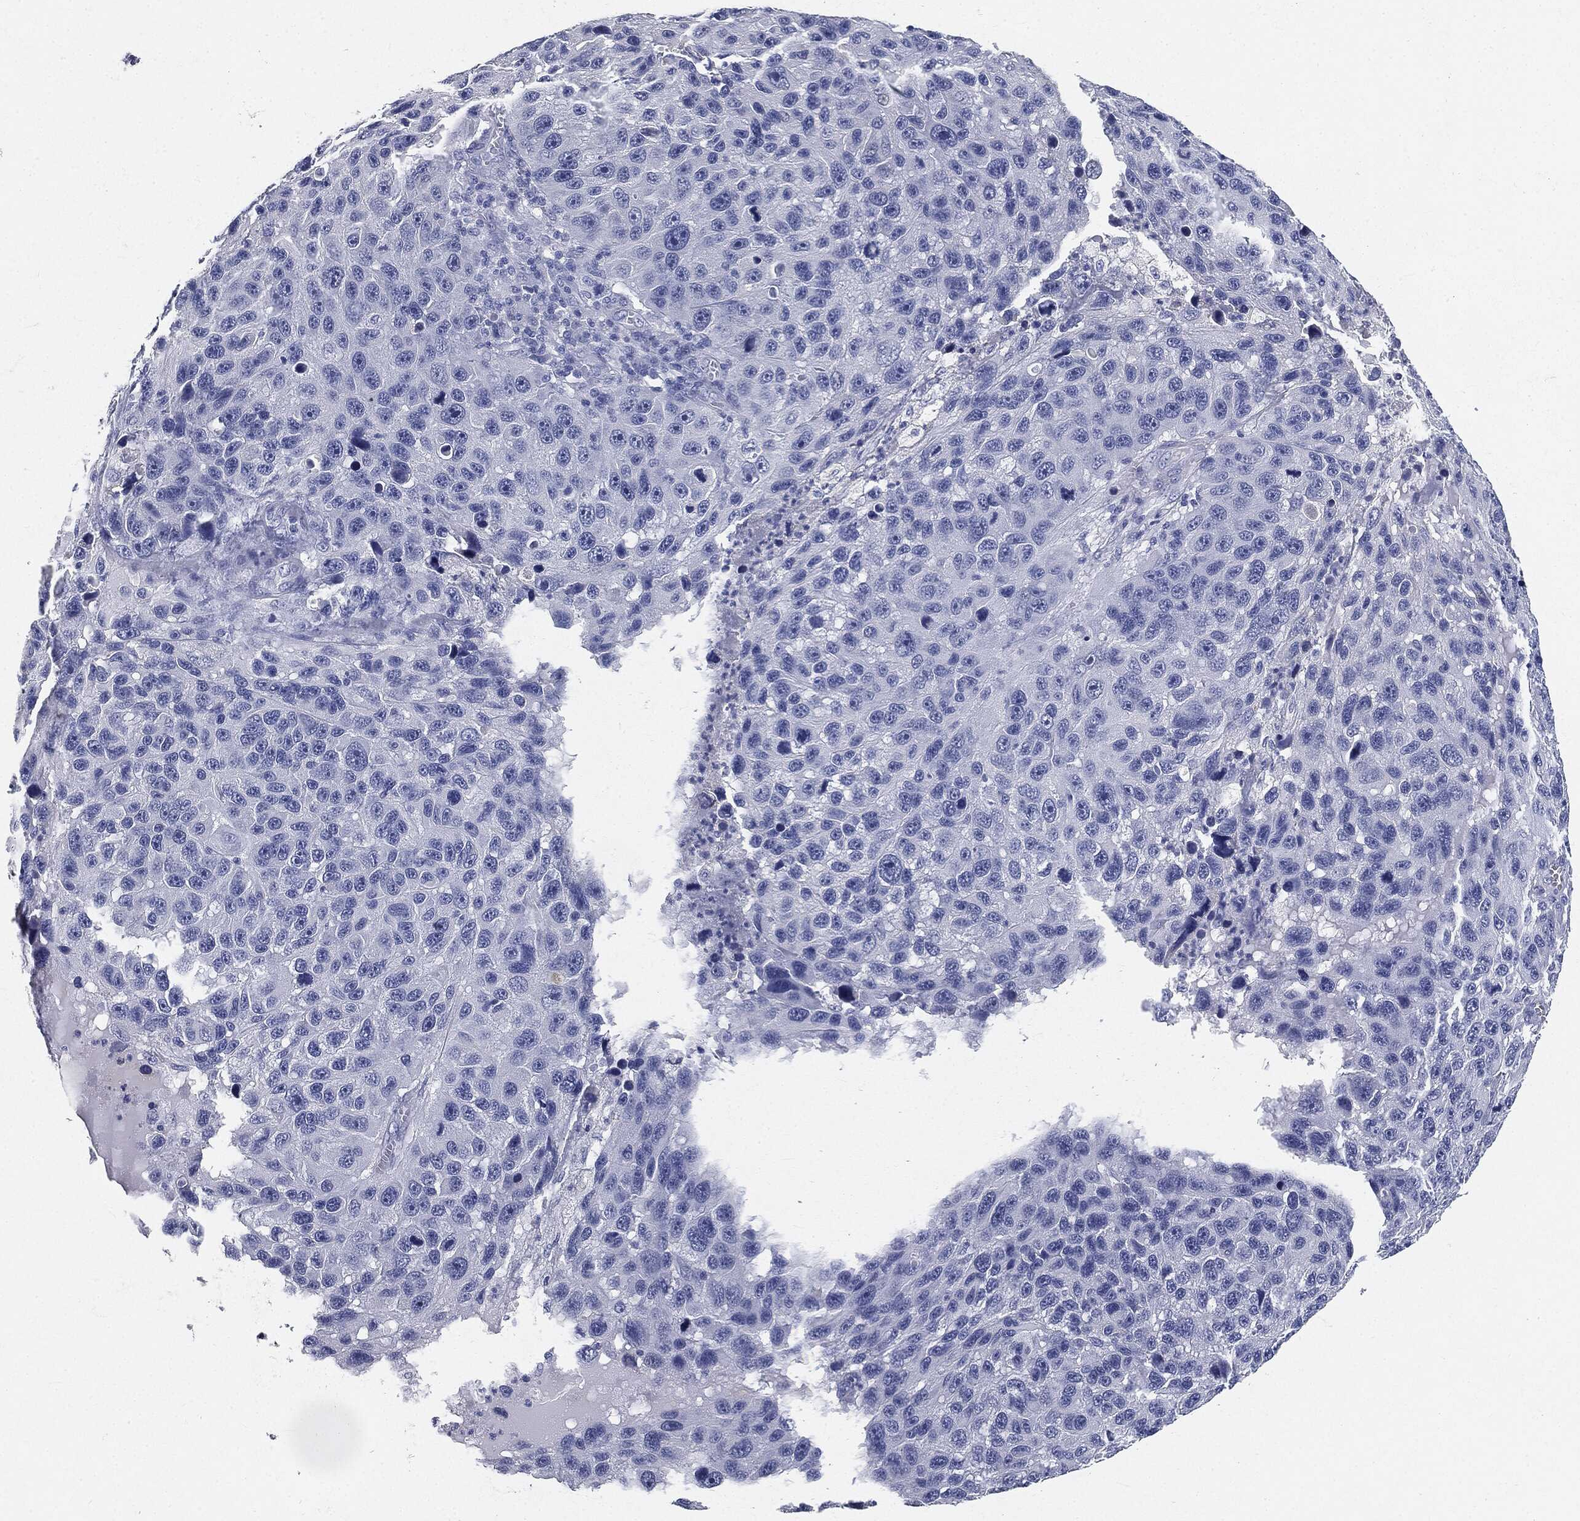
{"staining": {"intensity": "negative", "quantity": "none", "location": "none"}, "tissue": "melanoma", "cell_type": "Tumor cells", "image_type": "cancer", "snomed": [{"axis": "morphology", "description": "Malignant melanoma, NOS"}, {"axis": "topography", "description": "Skin"}], "caption": "DAB (3,3'-diaminobenzidine) immunohistochemical staining of human melanoma exhibits no significant staining in tumor cells.", "gene": "CUZD1", "patient": {"sex": "male", "age": 53}}